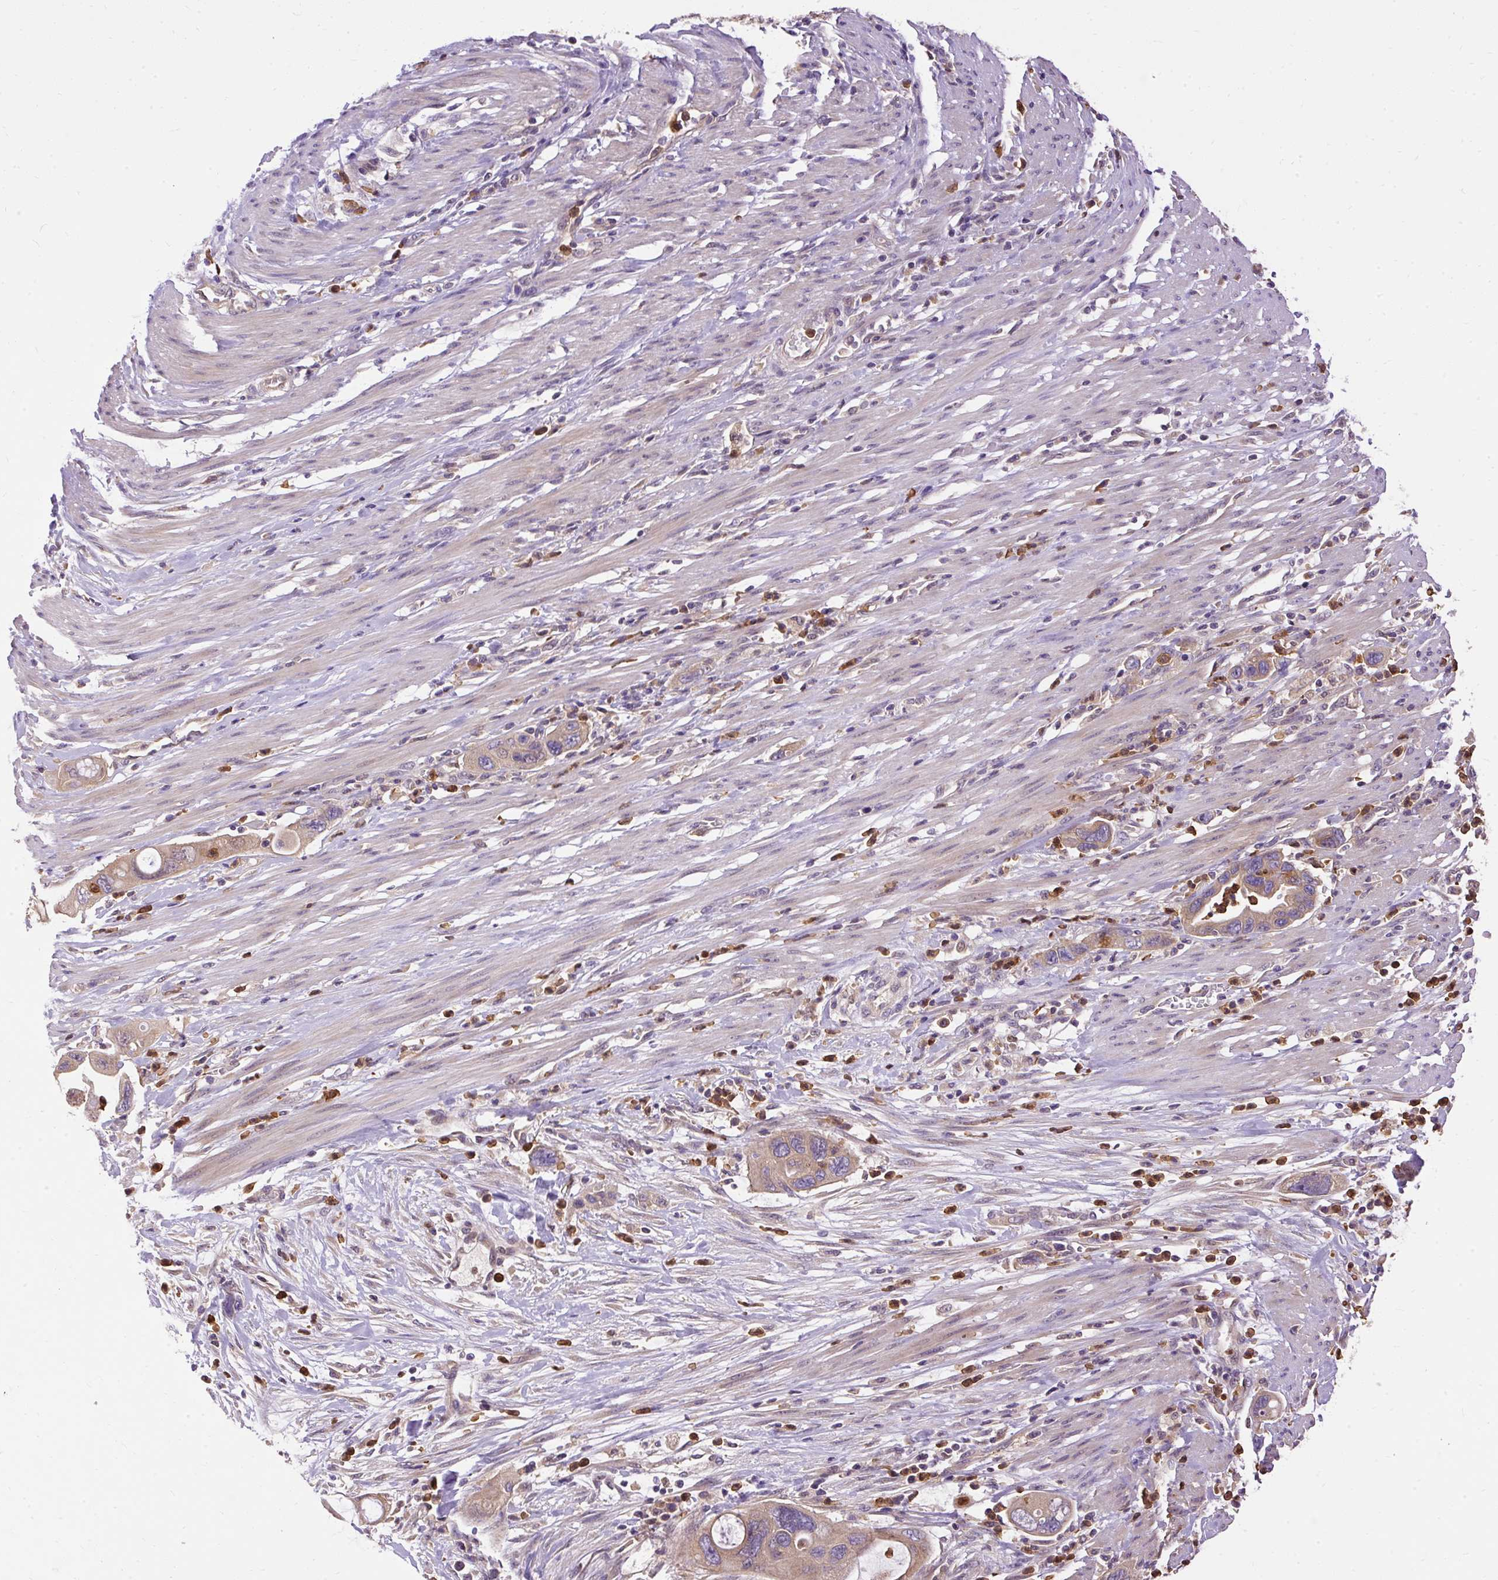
{"staining": {"intensity": "weak", "quantity": "<25%", "location": "cytoplasmic/membranous"}, "tissue": "pancreatic cancer", "cell_type": "Tumor cells", "image_type": "cancer", "snomed": [{"axis": "morphology", "description": "Adenocarcinoma, NOS"}, {"axis": "topography", "description": "Pancreas"}], "caption": "Tumor cells show no significant protein staining in pancreatic cancer (adenocarcinoma).", "gene": "CTTNBP2", "patient": {"sex": "female", "age": 71}}